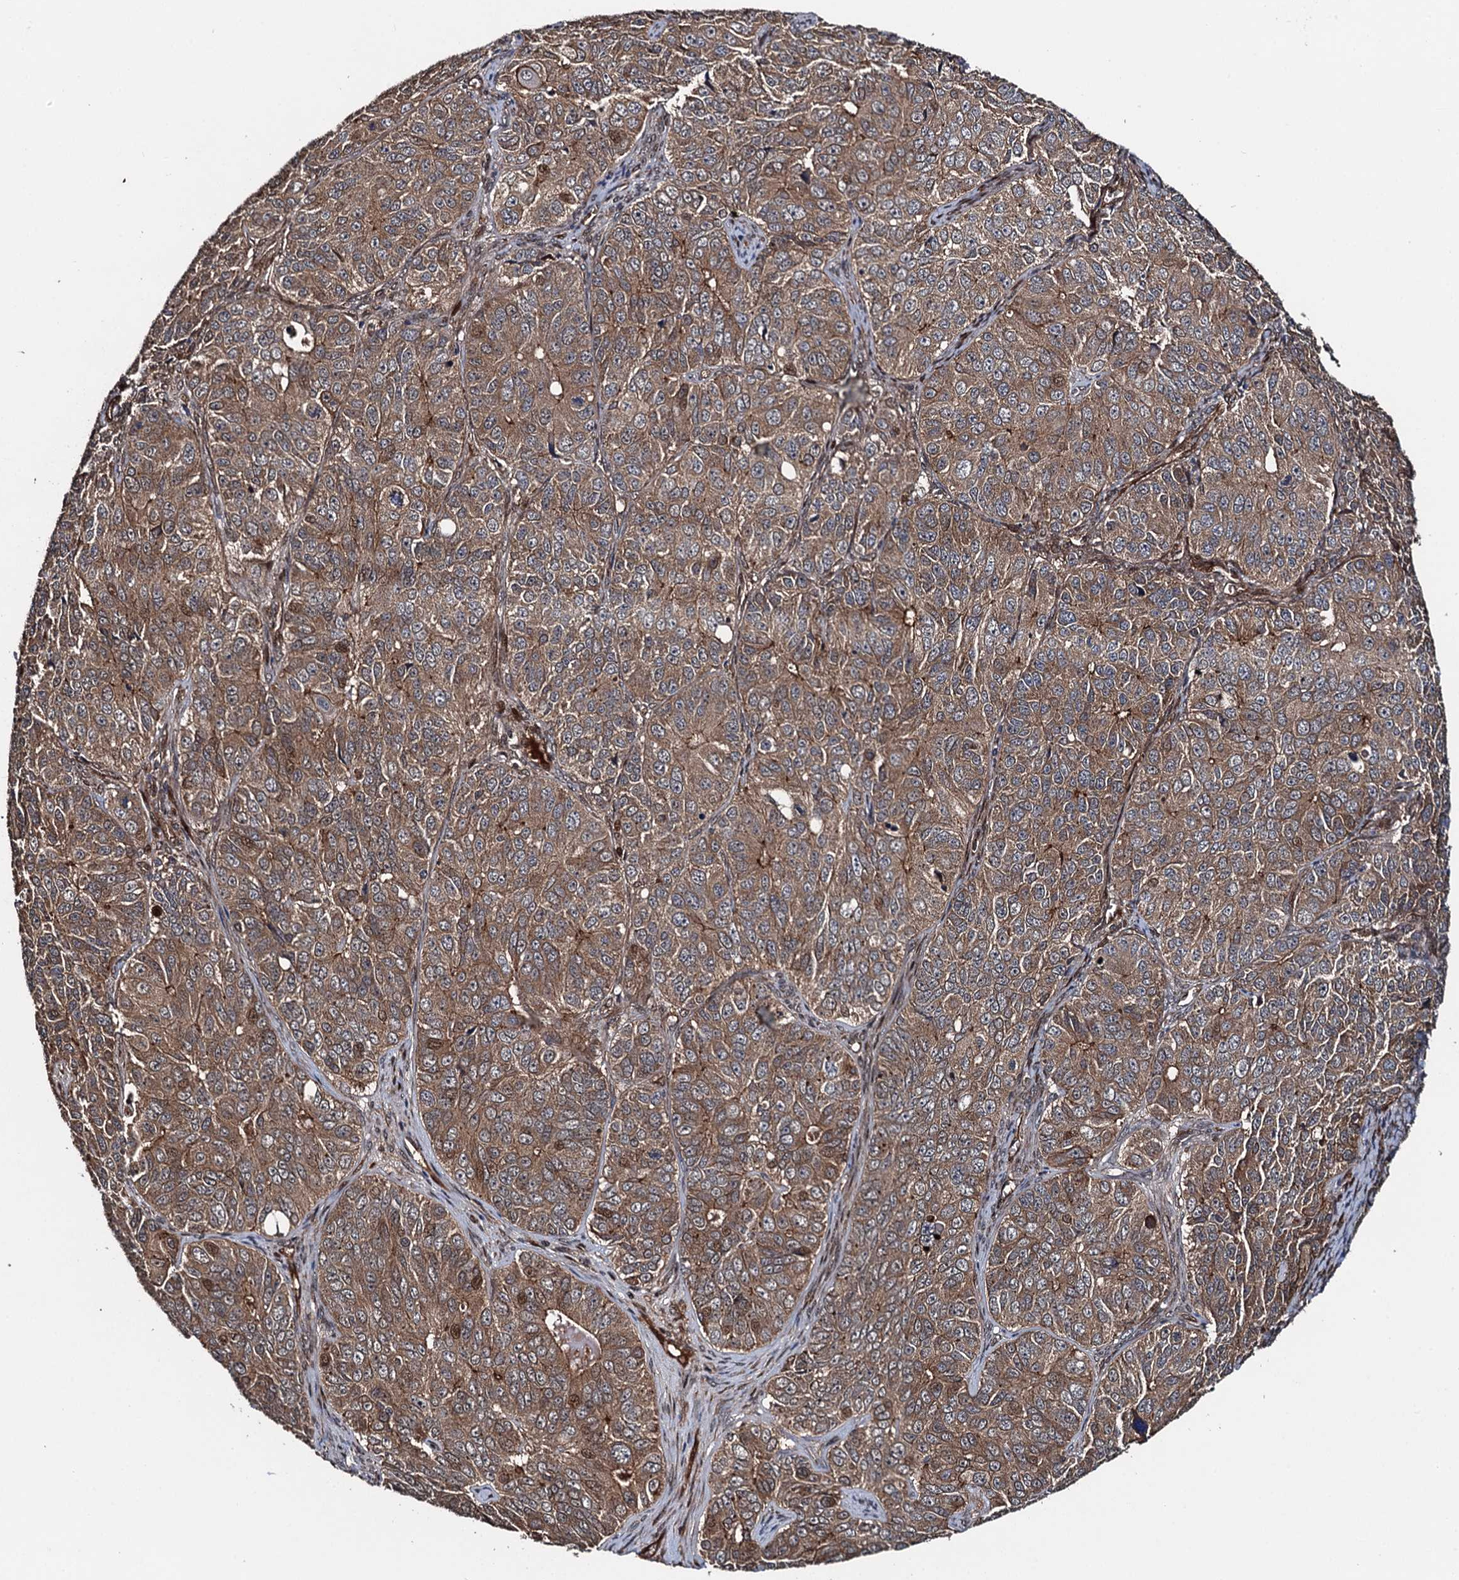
{"staining": {"intensity": "moderate", "quantity": ">75%", "location": "cytoplasmic/membranous"}, "tissue": "ovarian cancer", "cell_type": "Tumor cells", "image_type": "cancer", "snomed": [{"axis": "morphology", "description": "Carcinoma, endometroid"}, {"axis": "topography", "description": "Ovary"}], "caption": "Immunohistochemistry staining of ovarian cancer, which reveals medium levels of moderate cytoplasmic/membranous positivity in approximately >75% of tumor cells indicating moderate cytoplasmic/membranous protein positivity. The staining was performed using DAB (3,3'-diaminobenzidine) (brown) for protein detection and nuclei were counterstained in hematoxylin (blue).", "gene": "RHOBTB1", "patient": {"sex": "female", "age": 51}}